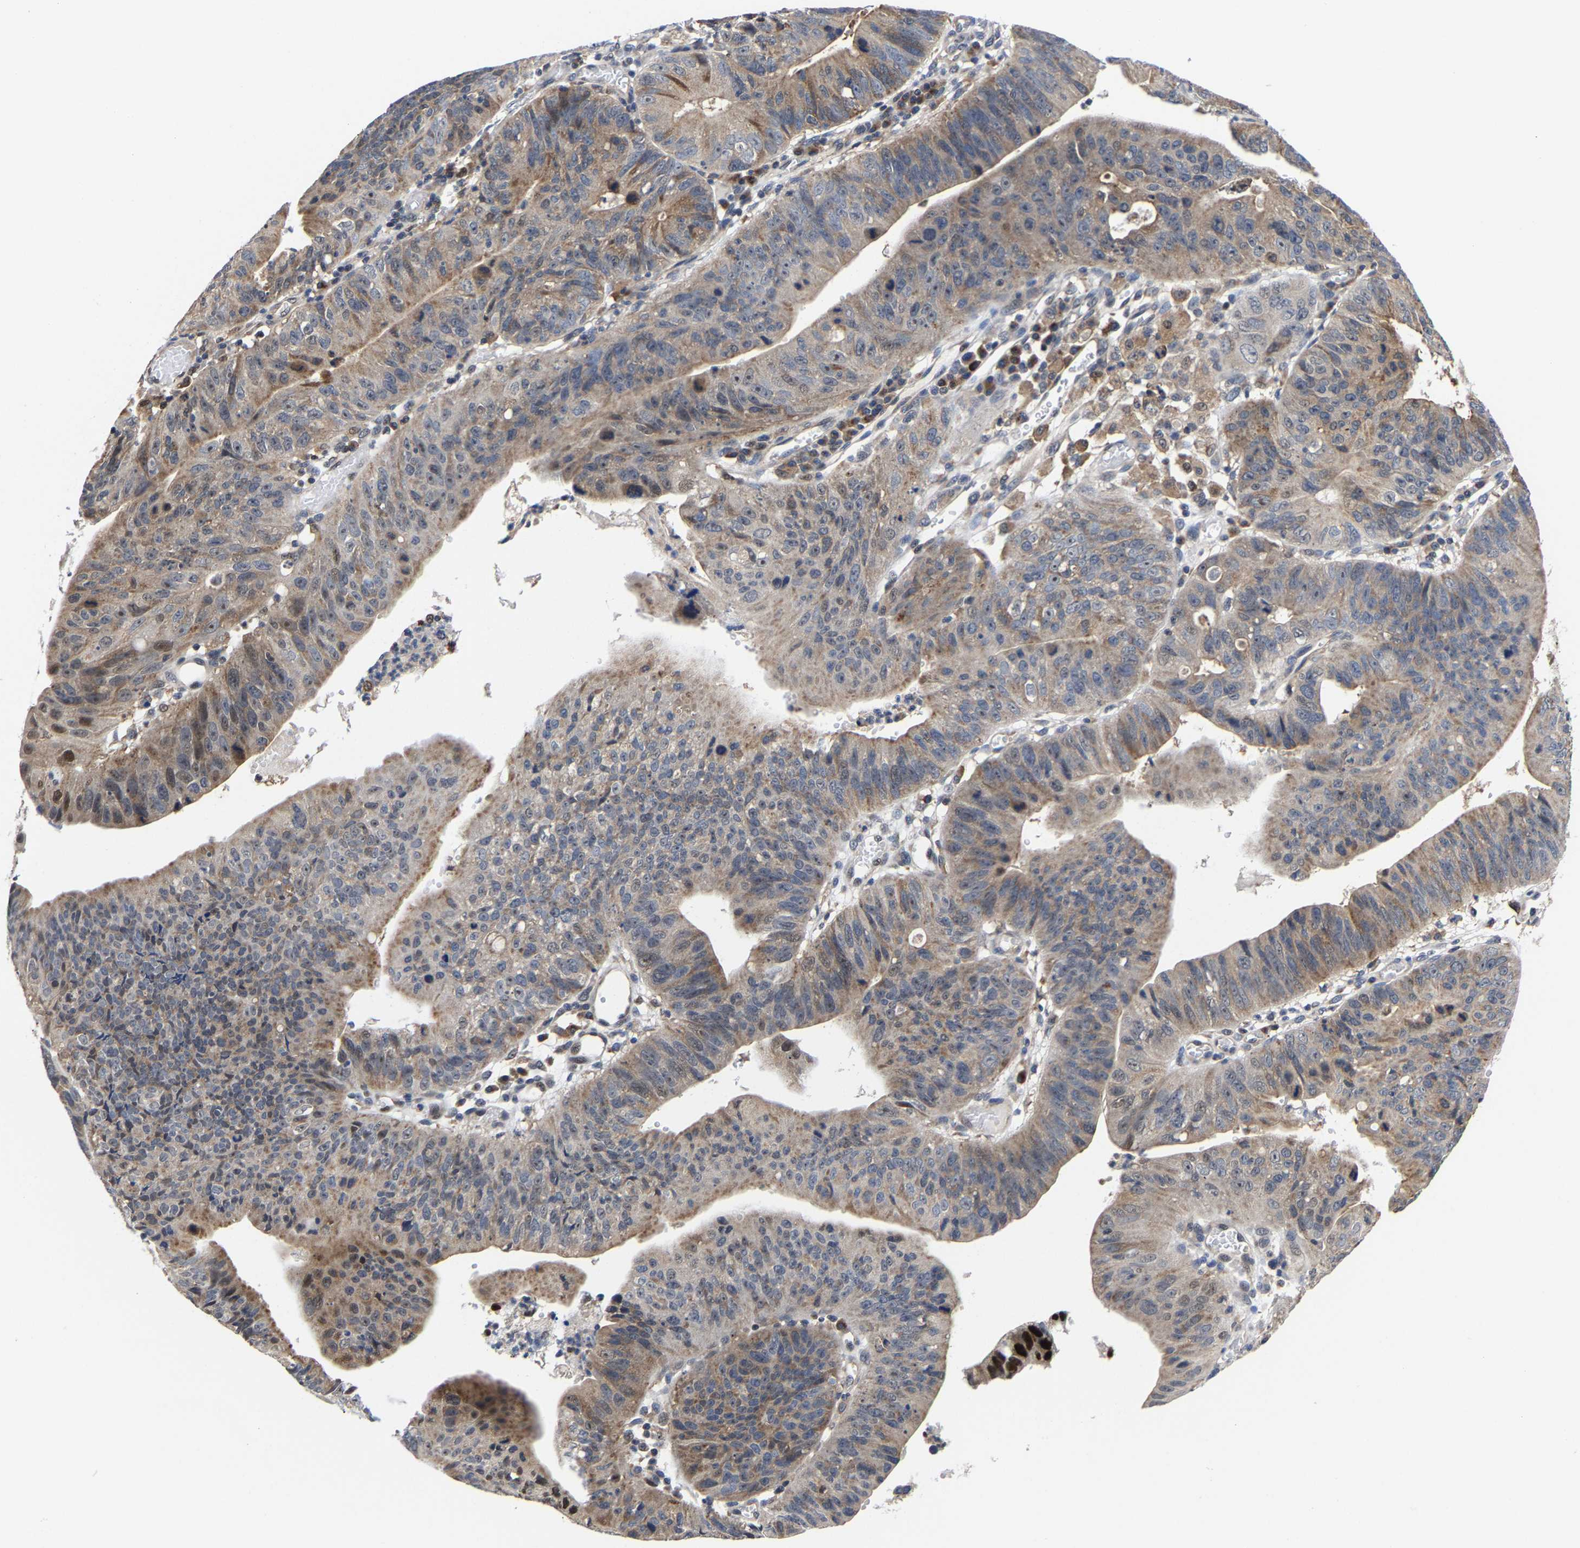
{"staining": {"intensity": "strong", "quantity": "<25%", "location": "cytoplasmic/membranous"}, "tissue": "stomach cancer", "cell_type": "Tumor cells", "image_type": "cancer", "snomed": [{"axis": "morphology", "description": "Adenocarcinoma, NOS"}, {"axis": "topography", "description": "Stomach"}], "caption": "A high-resolution micrograph shows immunohistochemistry staining of stomach adenocarcinoma, which demonstrates strong cytoplasmic/membranous expression in approximately <25% of tumor cells. (brown staining indicates protein expression, while blue staining denotes nuclei).", "gene": "PFKFB3", "patient": {"sex": "male", "age": 59}}